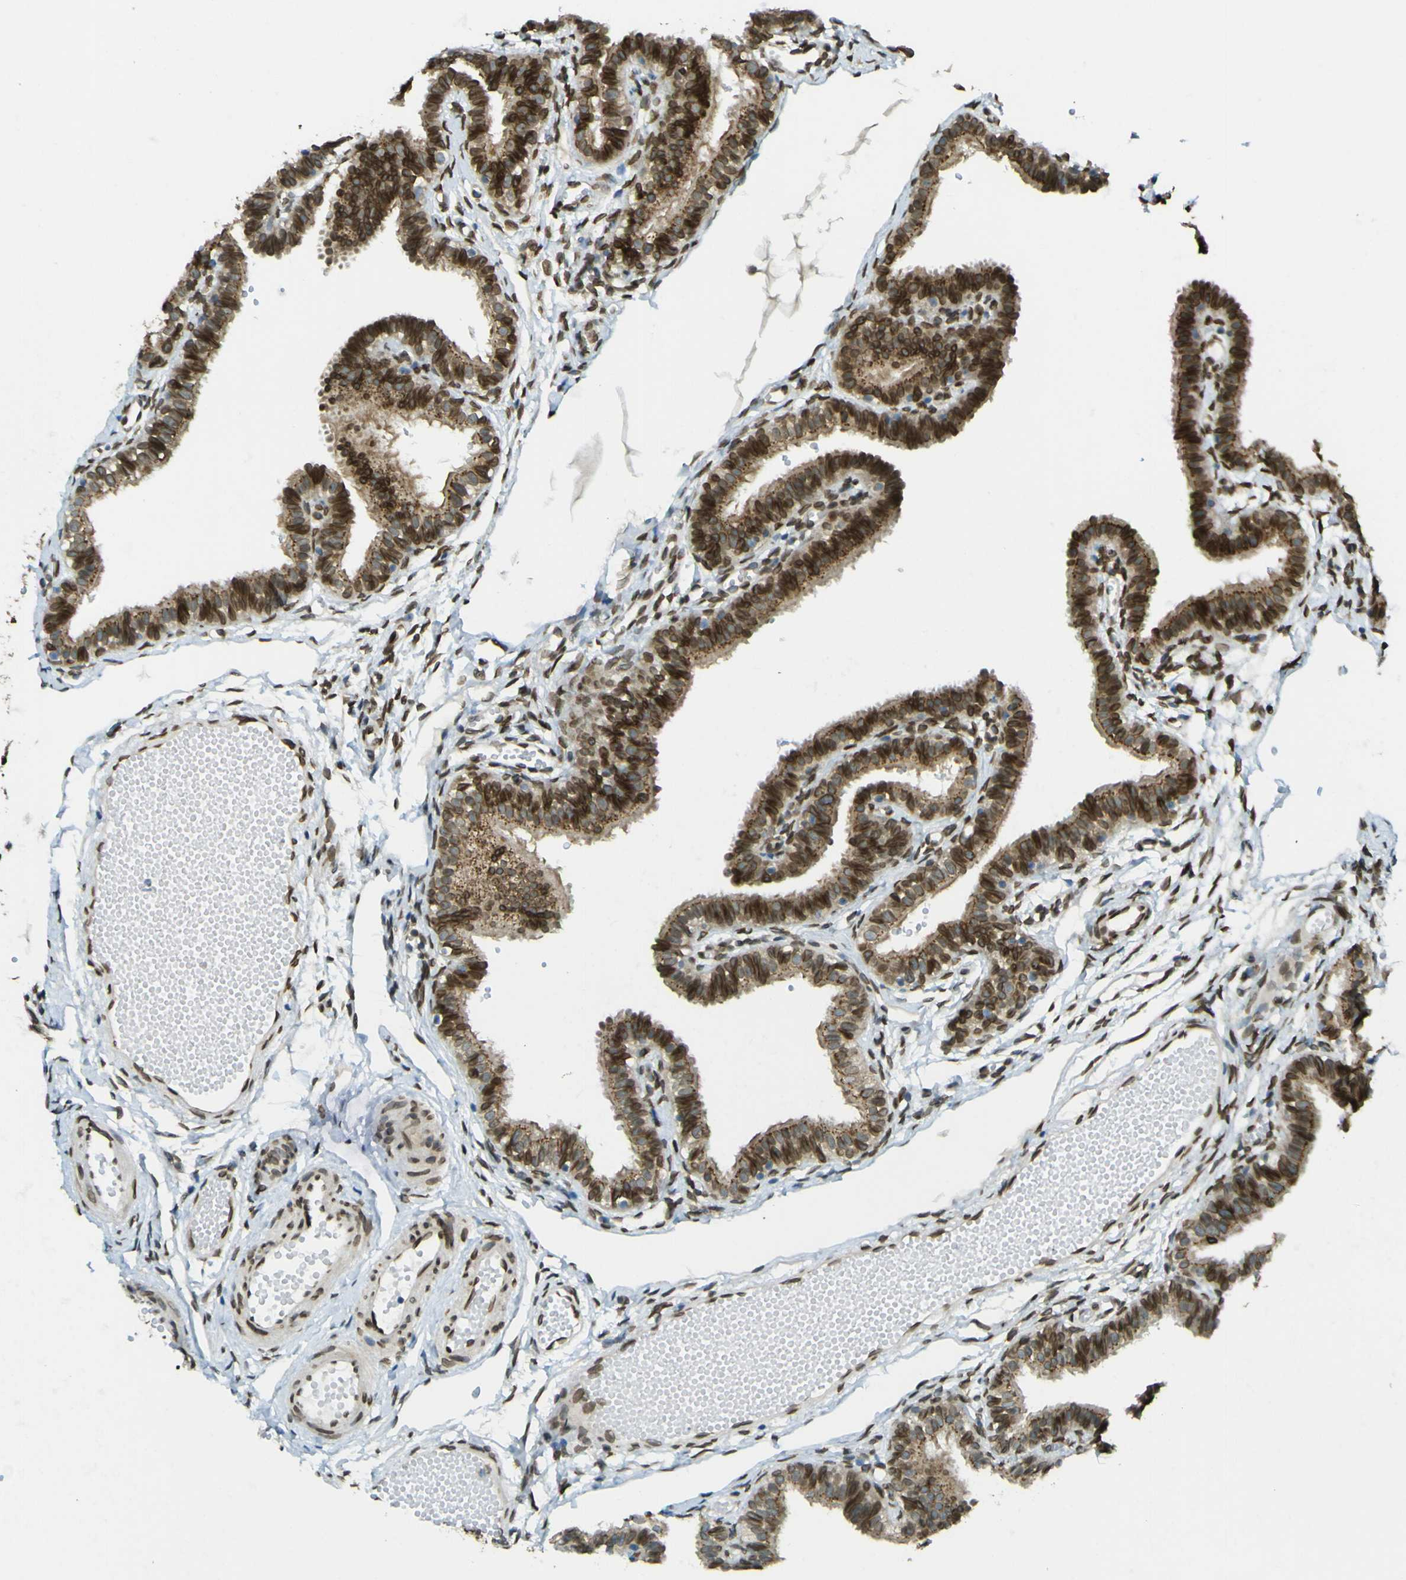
{"staining": {"intensity": "moderate", "quantity": "25%-75%", "location": "cytoplasmic/membranous,nuclear"}, "tissue": "fallopian tube", "cell_type": "Glandular cells", "image_type": "normal", "snomed": [{"axis": "morphology", "description": "Normal tissue, NOS"}, {"axis": "topography", "description": "Fallopian tube"}, {"axis": "topography", "description": "Placenta"}], "caption": "Immunohistochemical staining of normal fallopian tube exhibits 25%-75% levels of moderate cytoplasmic/membranous,nuclear protein positivity in about 25%-75% of glandular cells.", "gene": "GALNT1", "patient": {"sex": "female", "age": 34}}